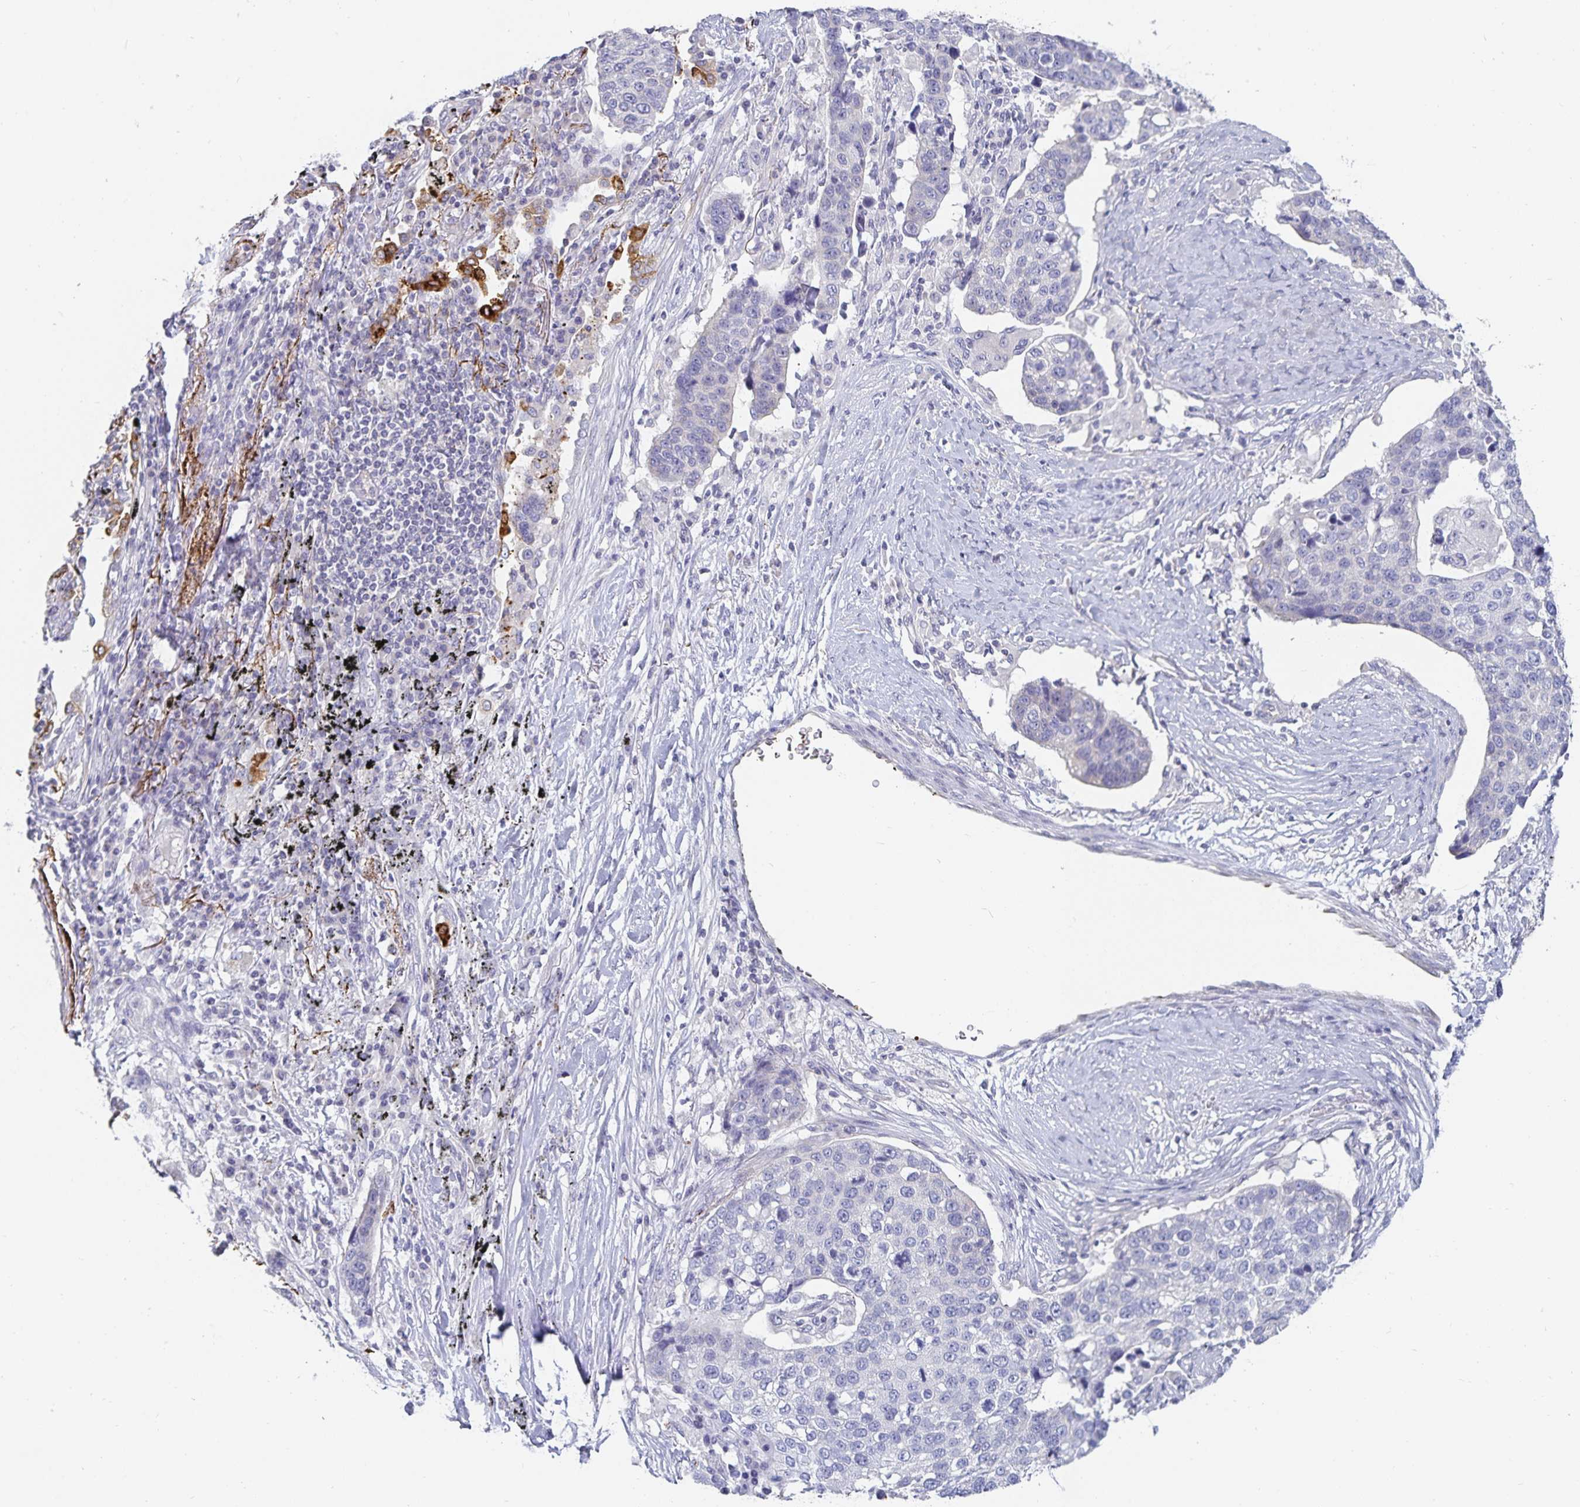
{"staining": {"intensity": "negative", "quantity": "none", "location": "none"}, "tissue": "lung cancer", "cell_type": "Tumor cells", "image_type": "cancer", "snomed": [{"axis": "morphology", "description": "Squamous cell carcinoma, NOS"}, {"axis": "topography", "description": "Lymph node"}, {"axis": "topography", "description": "Lung"}], "caption": "Human lung cancer (squamous cell carcinoma) stained for a protein using immunohistochemistry exhibits no staining in tumor cells.", "gene": "SFTPA1", "patient": {"sex": "male", "age": 61}}